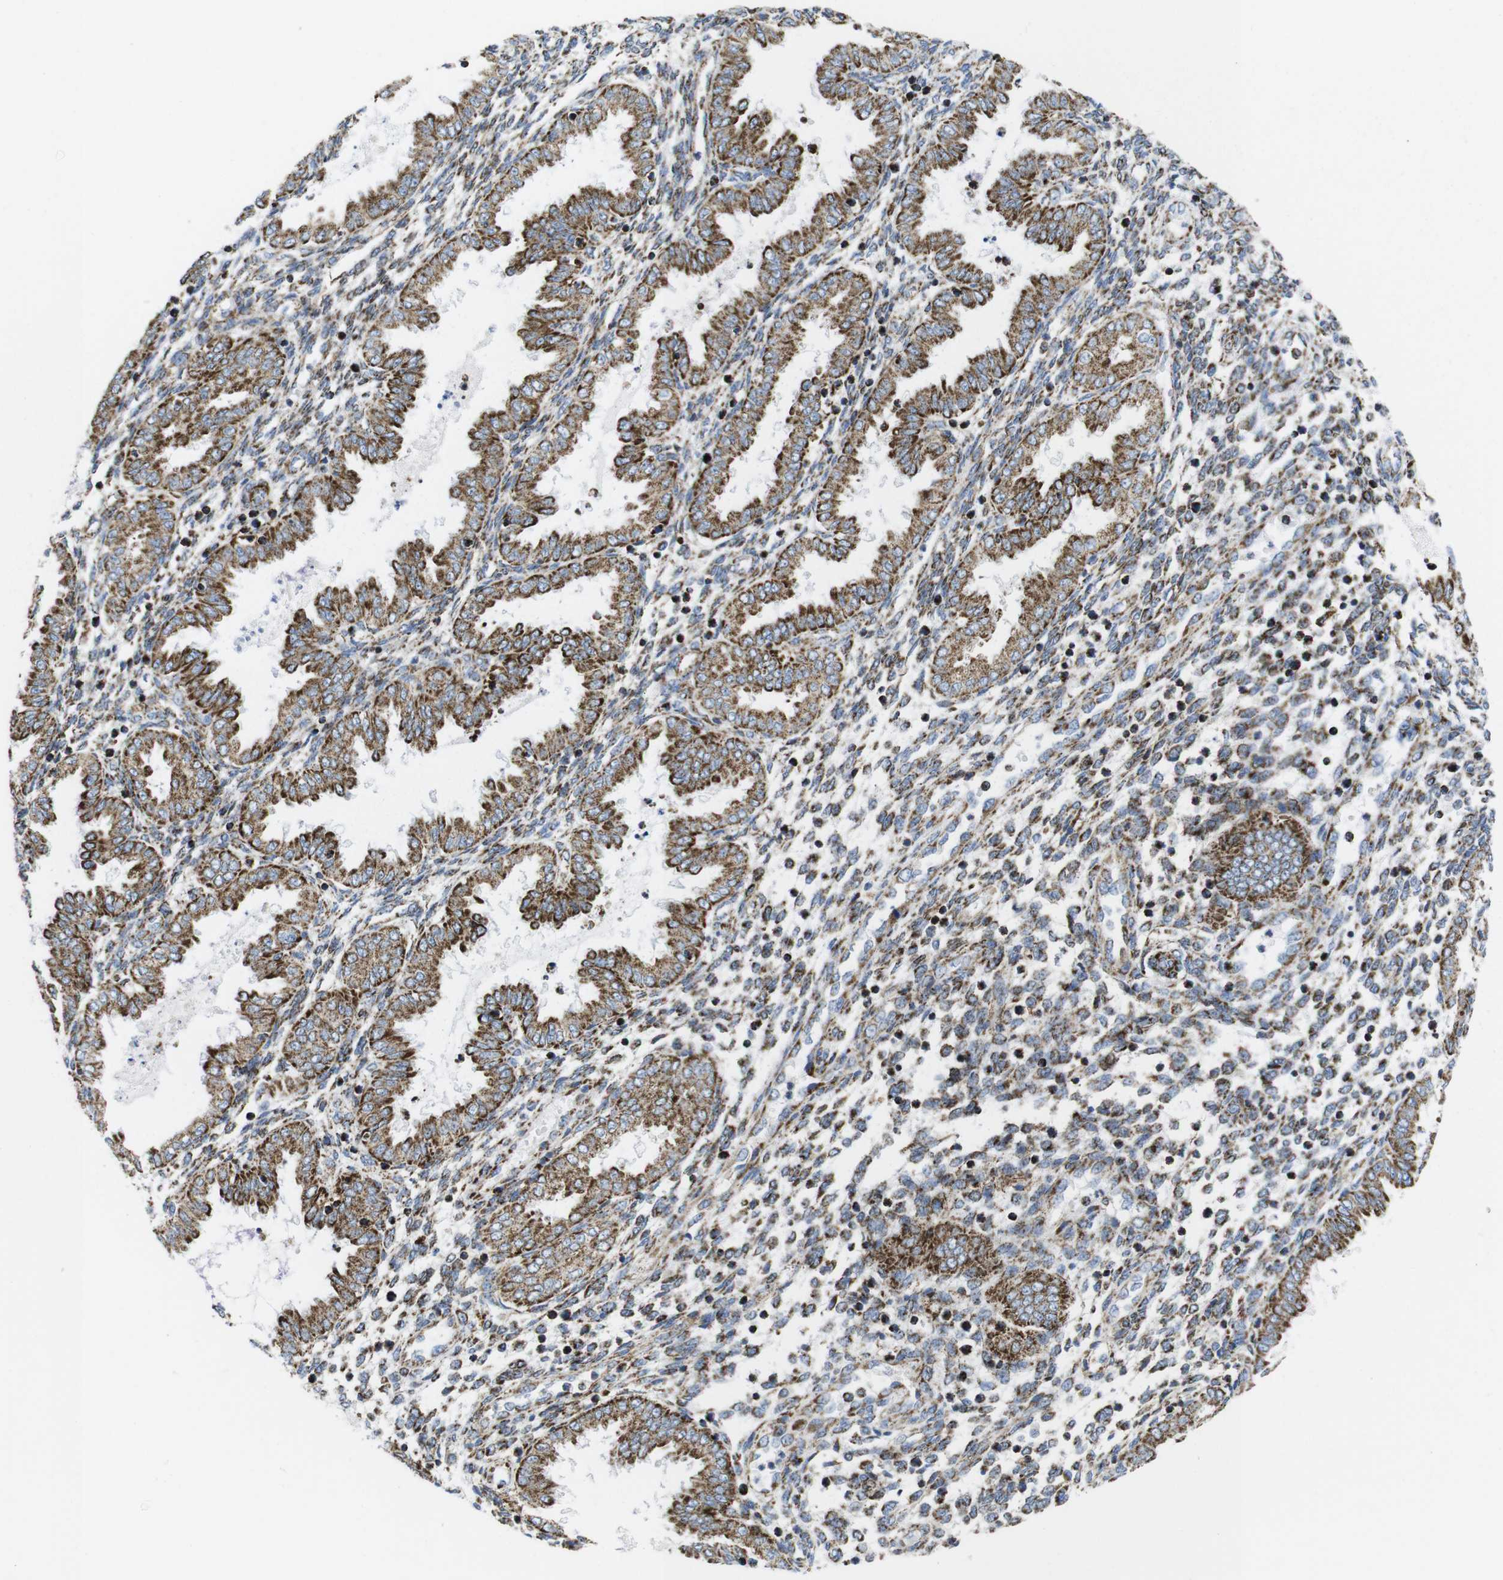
{"staining": {"intensity": "moderate", "quantity": "25%-75%", "location": "cytoplasmic/membranous"}, "tissue": "endometrium", "cell_type": "Cells in endometrial stroma", "image_type": "normal", "snomed": [{"axis": "morphology", "description": "Normal tissue, NOS"}, {"axis": "topography", "description": "Endometrium"}], "caption": "A histopathology image showing moderate cytoplasmic/membranous positivity in about 25%-75% of cells in endometrial stroma in unremarkable endometrium, as visualized by brown immunohistochemical staining.", "gene": "TMEM192", "patient": {"sex": "female", "age": 33}}